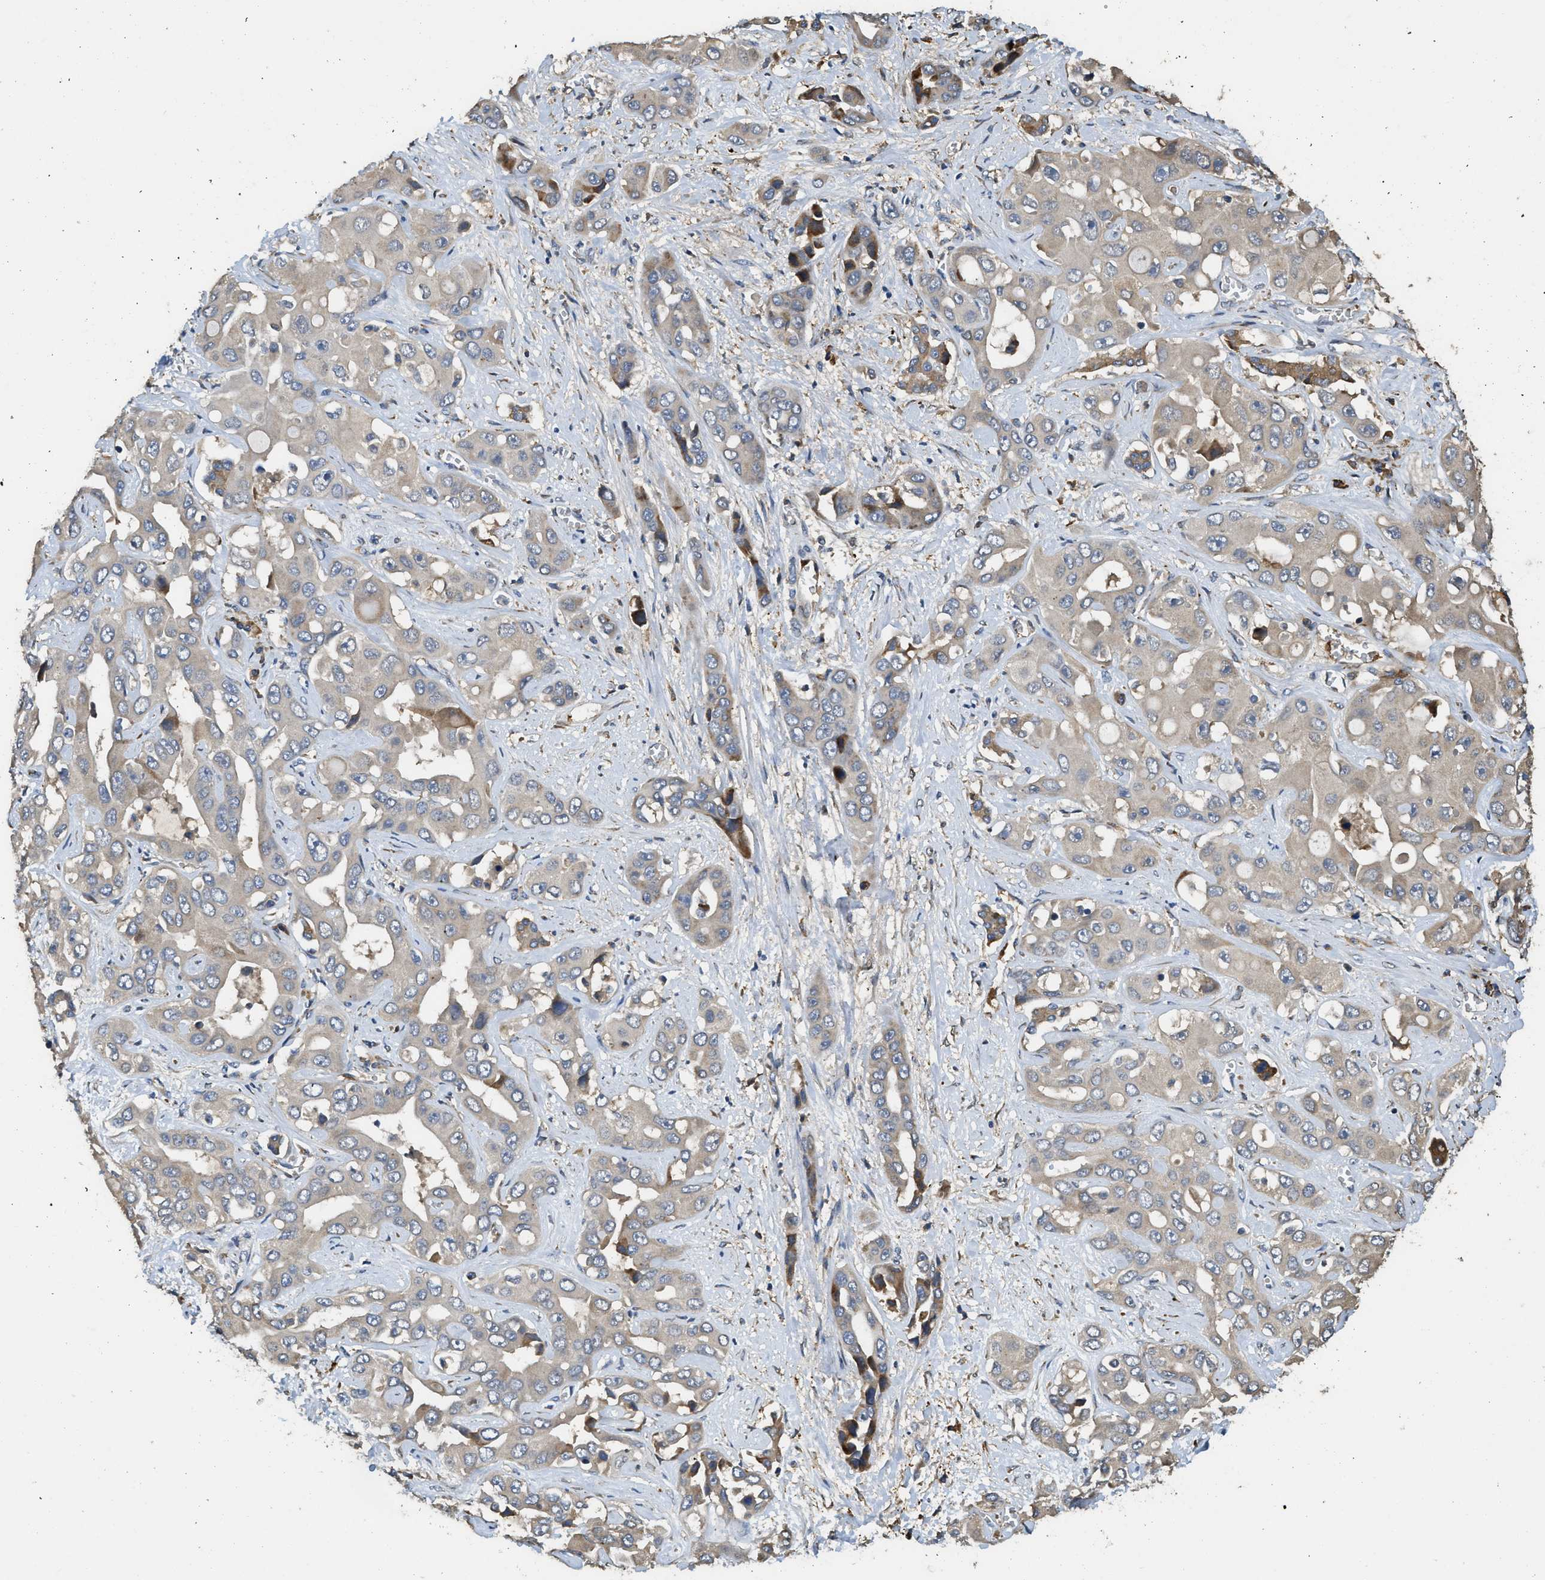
{"staining": {"intensity": "weak", "quantity": "<25%", "location": "cytoplasmic/membranous"}, "tissue": "liver cancer", "cell_type": "Tumor cells", "image_type": "cancer", "snomed": [{"axis": "morphology", "description": "Cholangiocarcinoma"}, {"axis": "topography", "description": "Liver"}], "caption": "Tumor cells show no significant positivity in liver cancer (cholangiocarcinoma). (Stains: DAB (3,3'-diaminobenzidine) immunohistochemistry (IHC) with hematoxylin counter stain, Microscopy: brightfield microscopy at high magnification).", "gene": "RIPK2", "patient": {"sex": "female", "age": 52}}